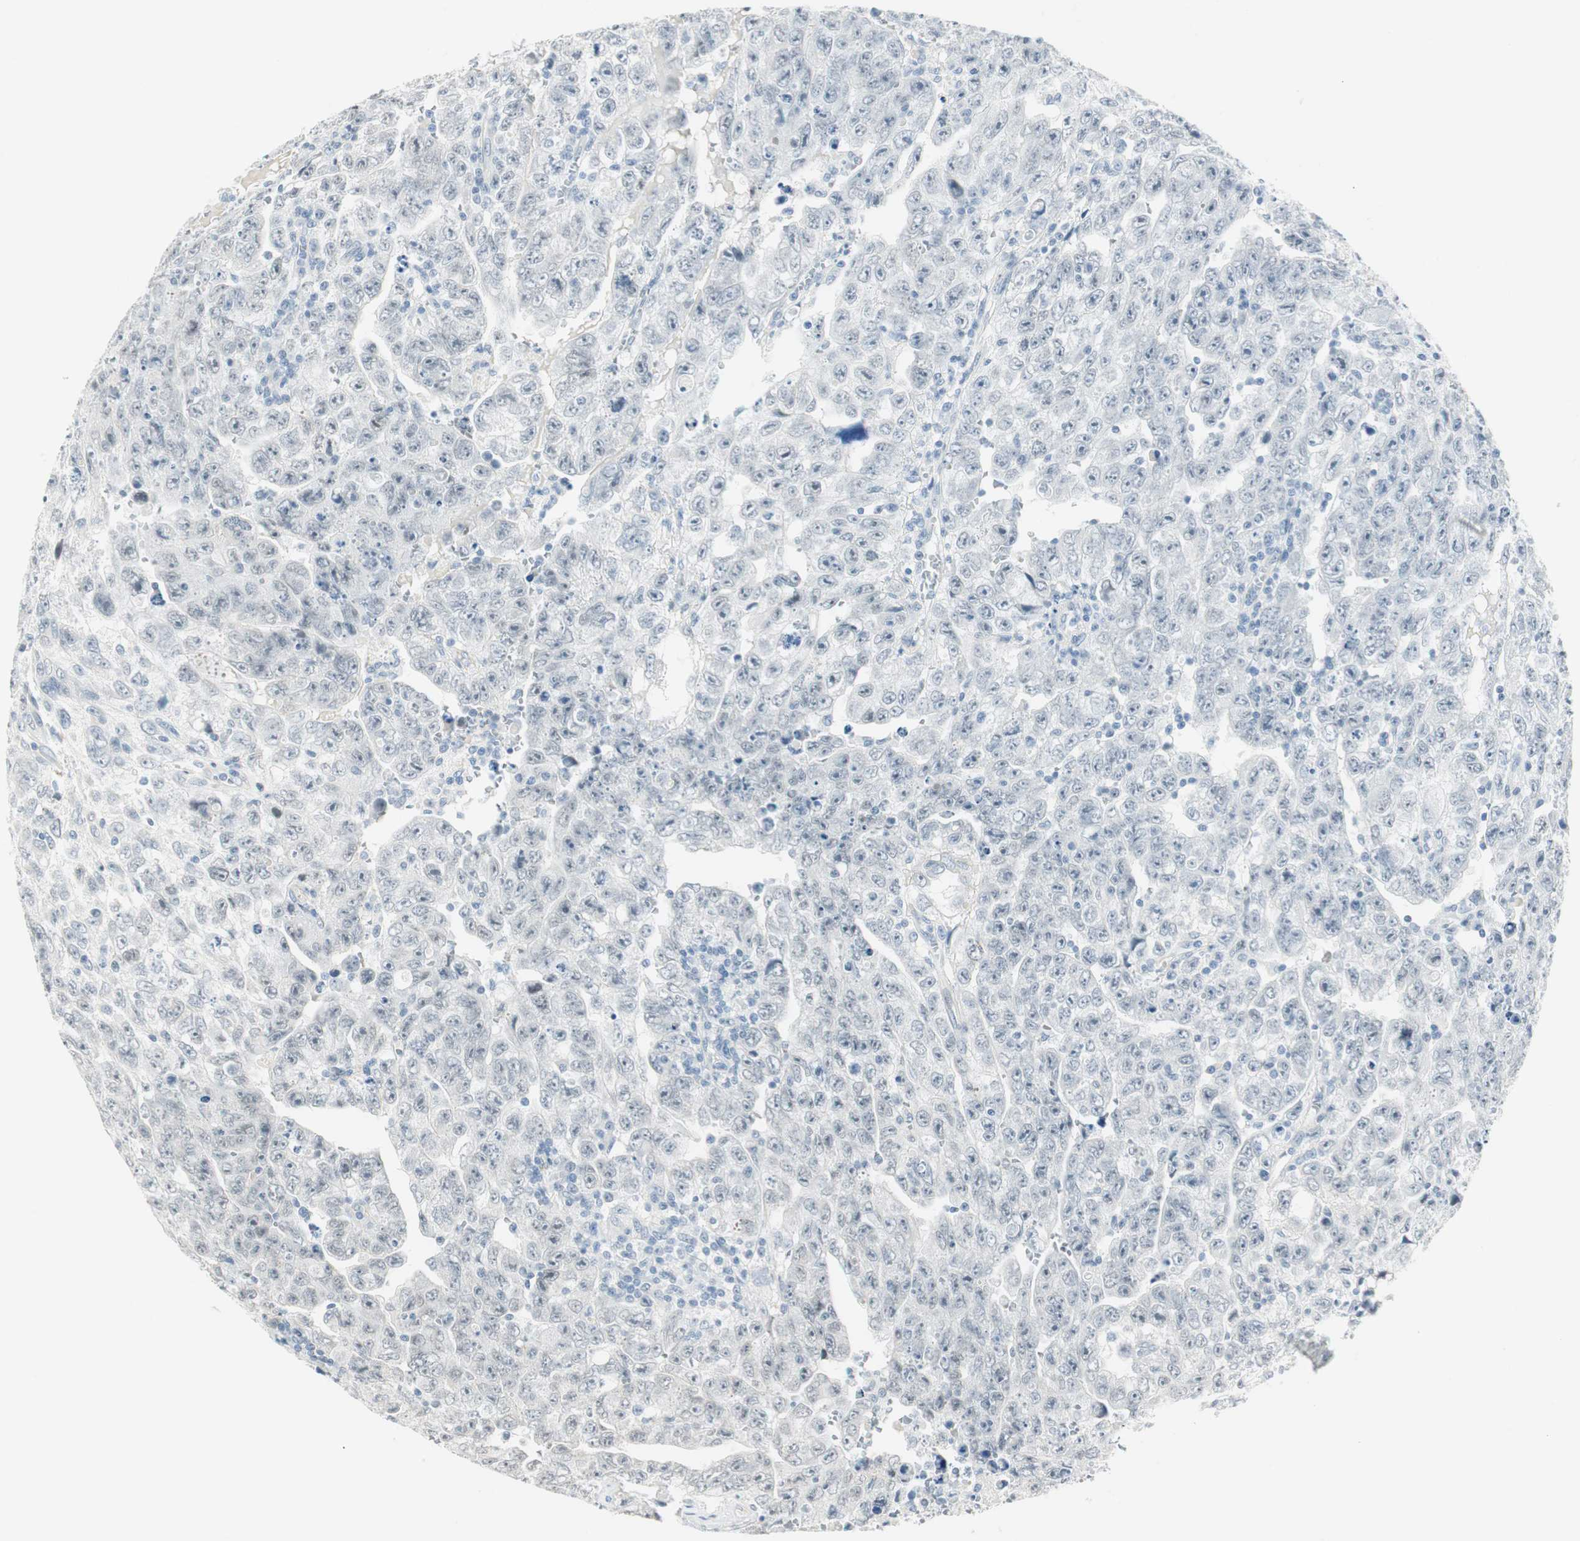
{"staining": {"intensity": "negative", "quantity": "none", "location": "none"}, "tissue": "testis cancer", "cell_type": "Tumor cells", "image_type": "cancer", "snomed": [{"axis": "morphology", "description": "Carcinoma, Embryonal, NOS"}, {"axis": "topography", "description": "Testis"}], "caption": "Tumor cells show no significant protein positivity in testis cancer (embryonal carcinoma). (Immunohistochemistry (ihc), brightfield microscopy, high magnification).", "gene": "MLLT10", "patient": {"sex": "male", "age": 28}}